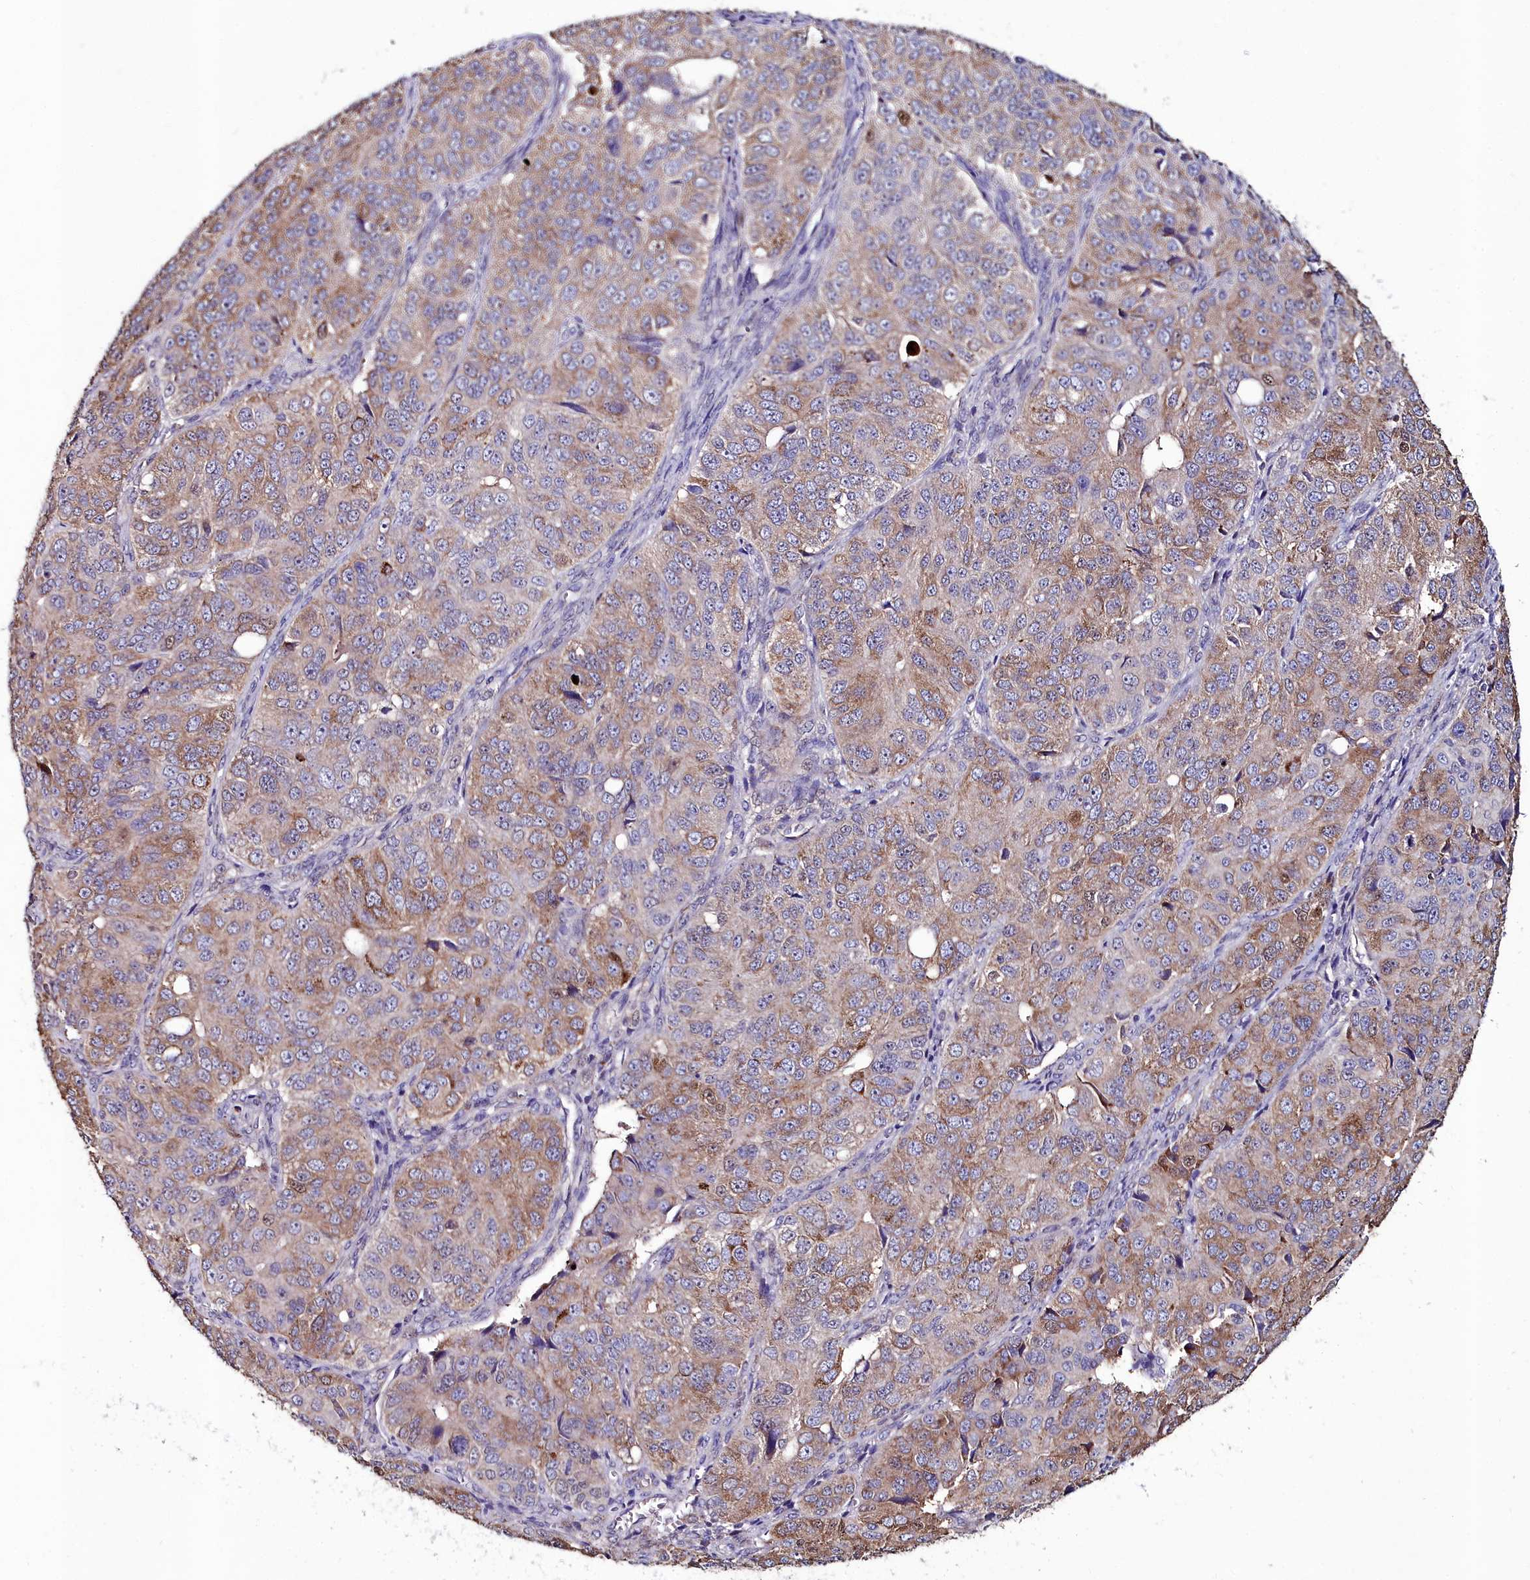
{"staining": {"intensity": "moderate", "quantity": "<25%", "location": "cytoplasmic/membranous"}, "tissue": "ovarian cancer", "cell_type": "Tumor cells", "image_type": "cancer", "snomed": [{"axis": "morphology", "description": "Carcinoma, endometroid"}, {"axis": "topography", "description": "Ovary"}], "caption": "This photomicrograph reveals IHC staining of human ovarian cancer, with low moderate cytoplasmic/membranous expression in about <25% of tumor cells.", "gene": "AMBRA1", "patient": {"sex": "female", "age": 51}}